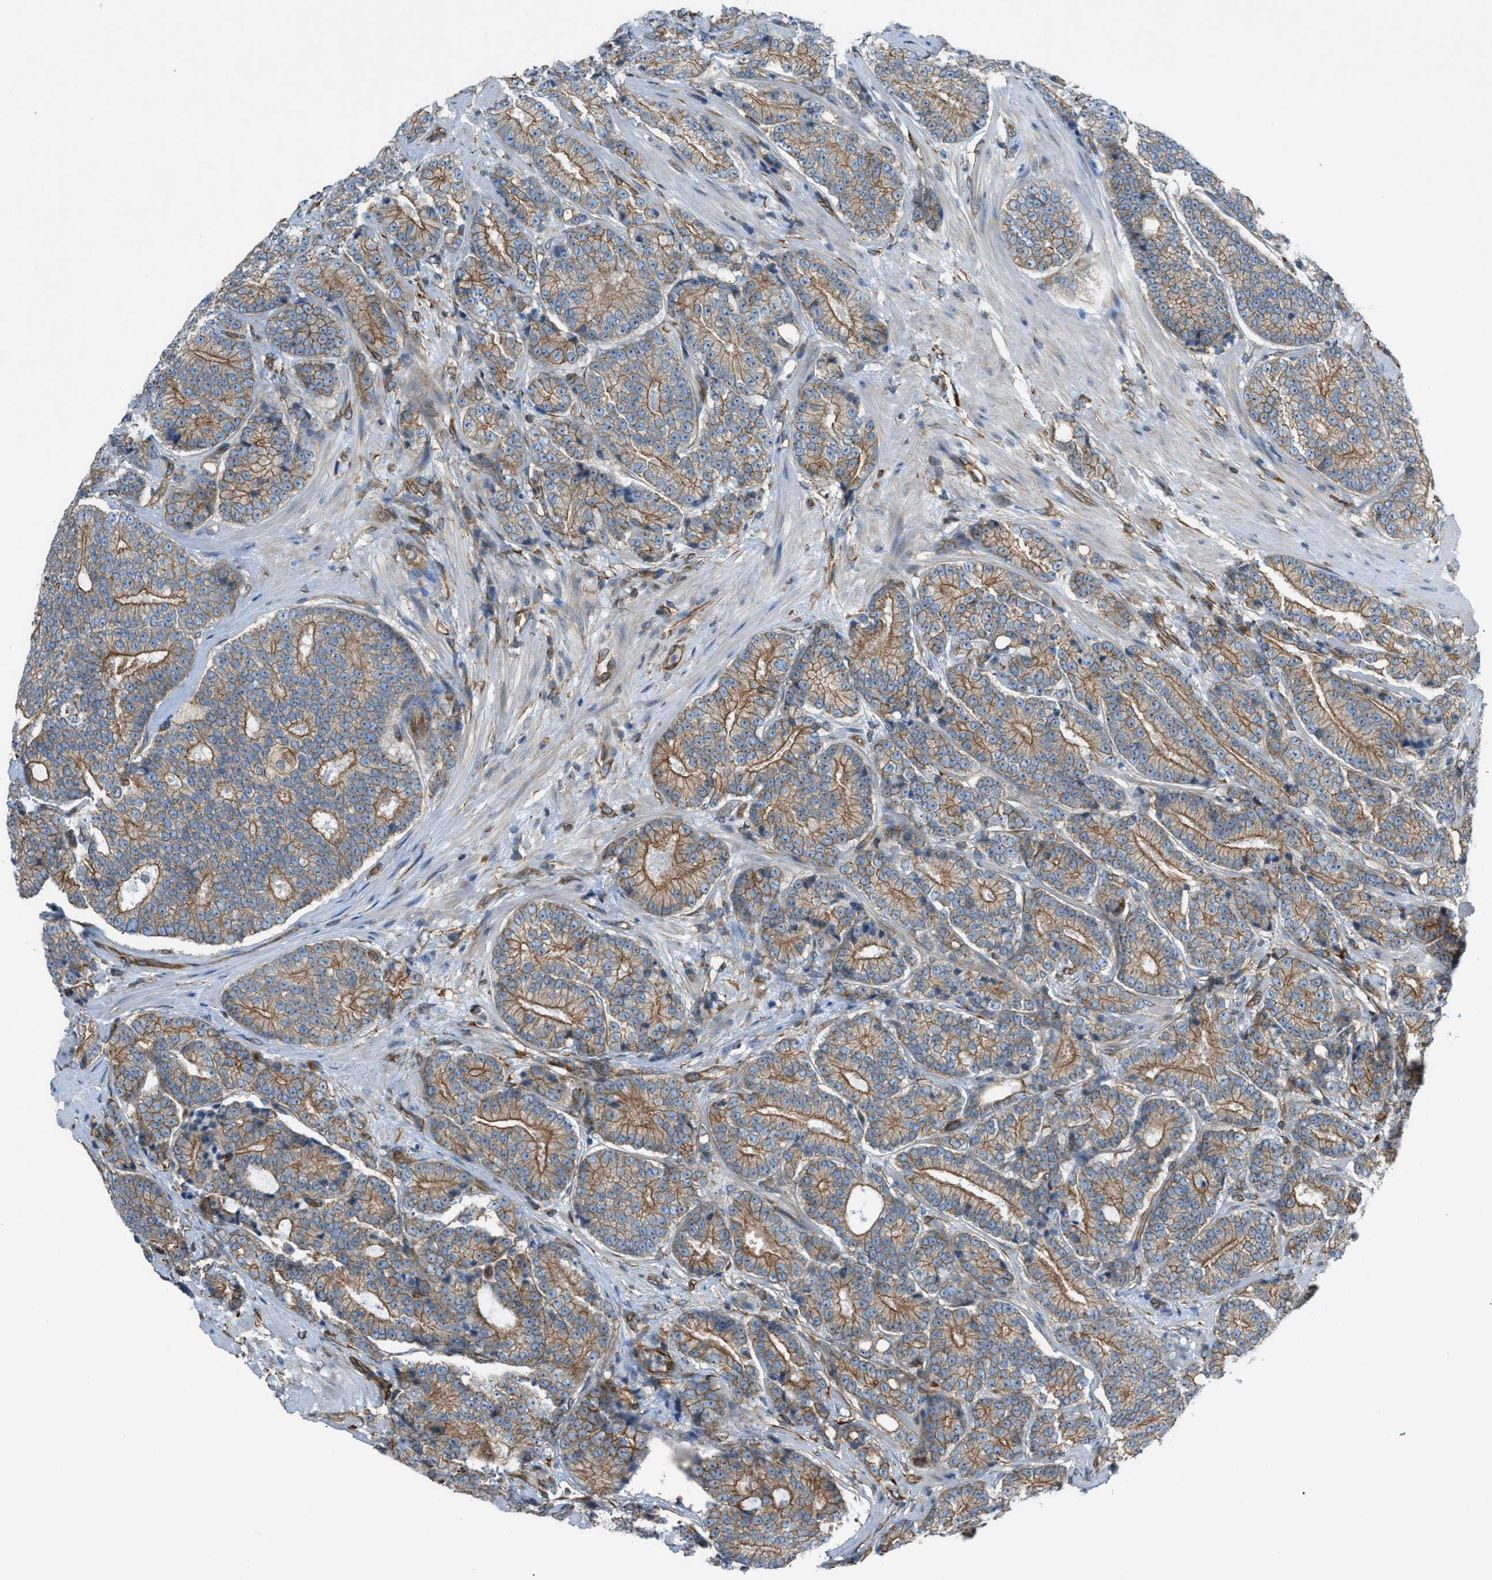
{"staining": {"intensity": "moderate", "quantity": ">75%", "location": "cytoplasmic/membranous"}, "tissue": "prostate cancer", "cell_type": "Tumor cells", "image_type": "cancer", "snomed": [{"axis": "morphology", "description": "Adenocarcinoma, High grade"}, {"axis": "topography", "description": "Prostate"}], "caption": "A brown stain labels moderate cytoplasmic/membranous positivity of a protein in prostate high-grade adenocarcinoma tumor cells.", "gene": "DMAC1", "patient": {"sex": "male", "age": 61}}